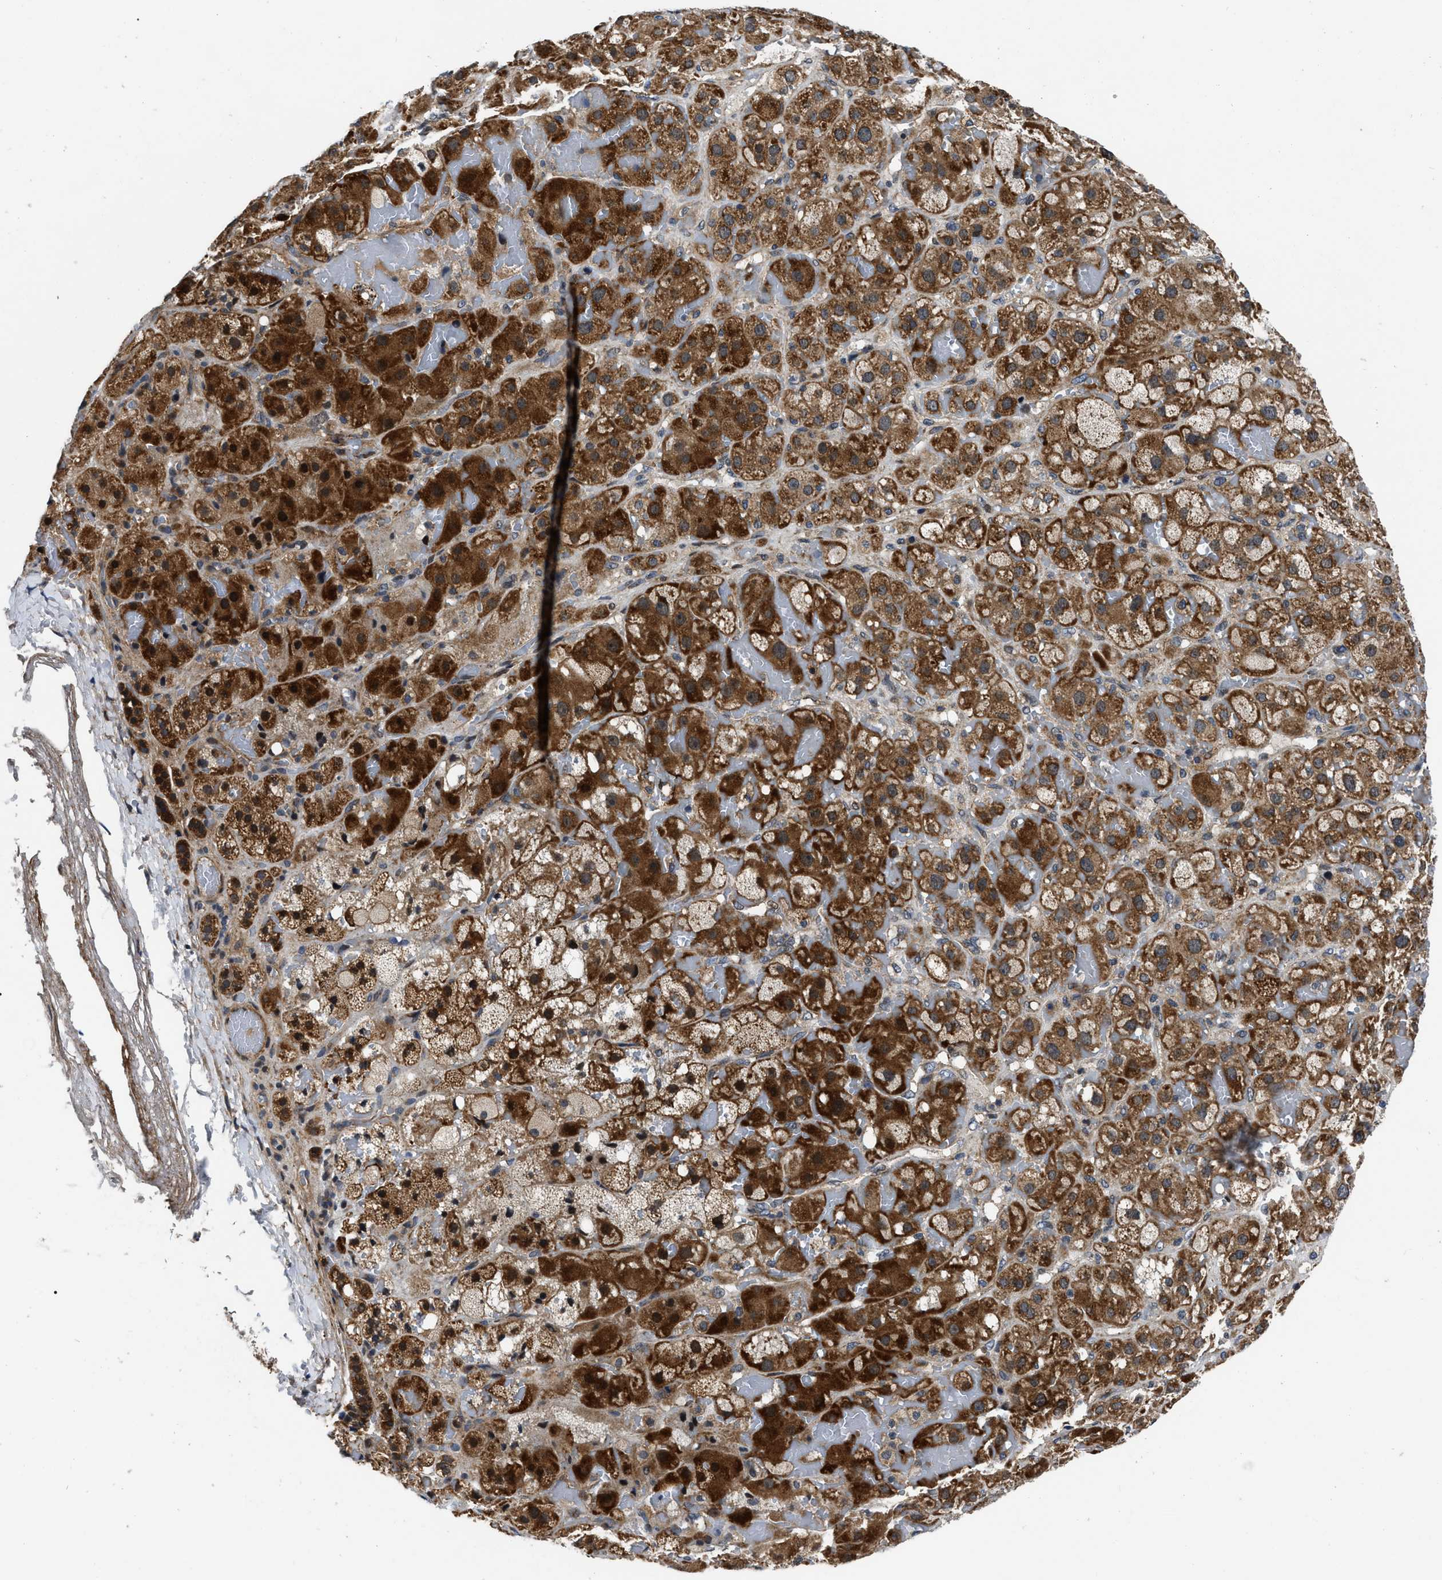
{"staining": {"intensity": "strong", "quantity": ">75%", "location": "cytoplasmic/membranous"}, "tissue": "adrenal gland", "cell_type": "Glandular cells", "image_type": "normal", "snomed": [{"axis": "morphology", "description": "Normal tissue, NOS"}, {"axis": "topography", "description": "Adrenal gland"}], "caption": "Immunohistochemical staining of benign human adrenal gland reveals strong cytoplasmic/membranous protein expression in about >75% of glandular cells.", "gene": "PPWD1", "patient": {"sex": "female", "age": 47}}